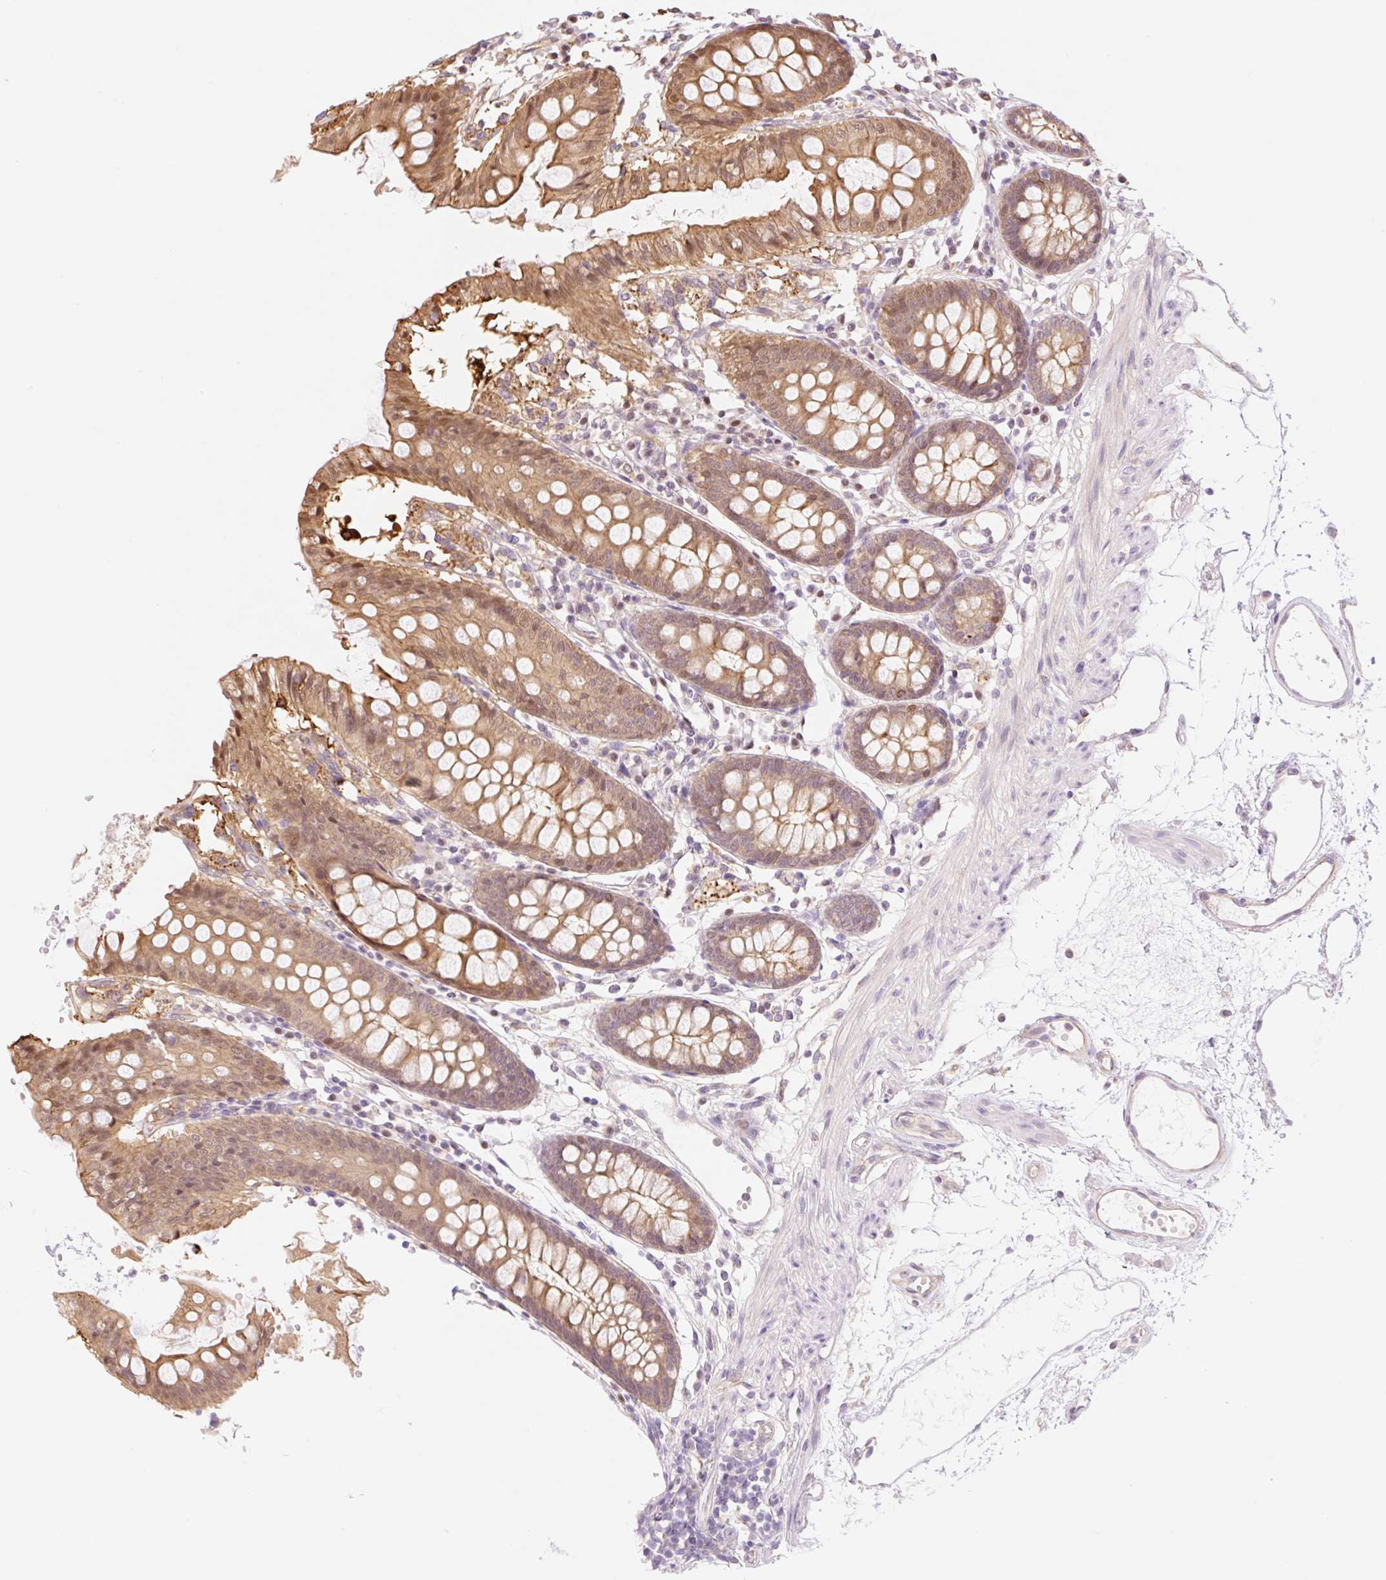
{"staining": {"intensity": "negative", "quantity": "none", "location": "none"}, "tissue": "colon", "cell_type": "Endothelial cells", "image_type": "normal", "snomed": [{"axis": "morphology", "description": "Normal tissue, NOS"}, {"axis": "topography", "description": "Colon"}], "caption": "Micrograph shows no protein expression in endothelial cells of unremarkable colon. (DAB immunohistochemistry, high magnification).", "gene": "NLRP5", "patient": {"sex": "female", "age": 84}}